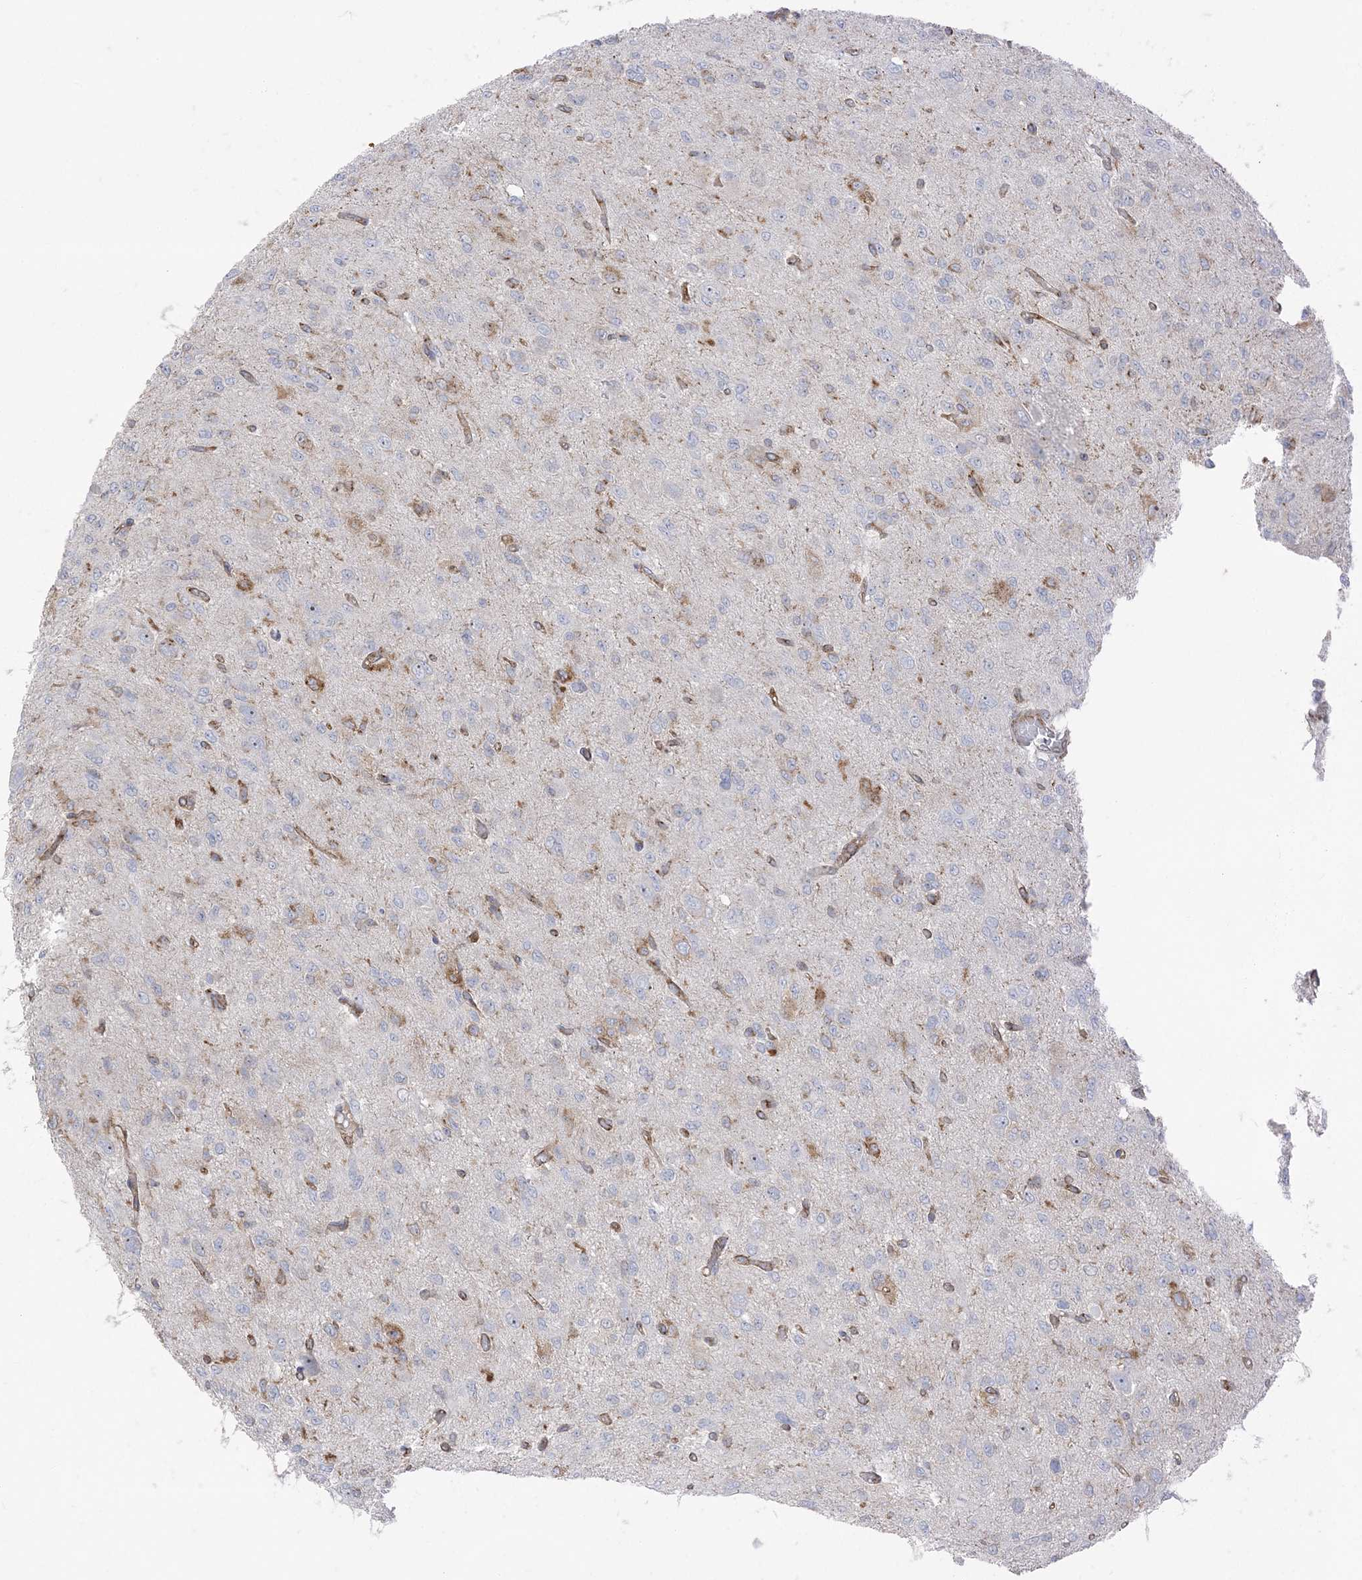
{"staining": {"intensity": "negative", "quantity": "none", "location": "none"}, "tissue": "glioma", "cell_type": "Tumor cells", "image_type": "cancer", "snomed": [{"axis": "morphology", "description": "Glioma, malignant, High grade"}, {"axis": "topography", "description": "Brain"}], "caption": "Tumor cells show no significant positivity in malignant high-grade glioma. Brightfield microscopy of IHC stained with DAB (3,3'-diaminobenzidine) (brown) and hematoxylin (blue), captured at high magnification.", "gene": "DERL3", "patient": {"sex": "female", "age": 59}}